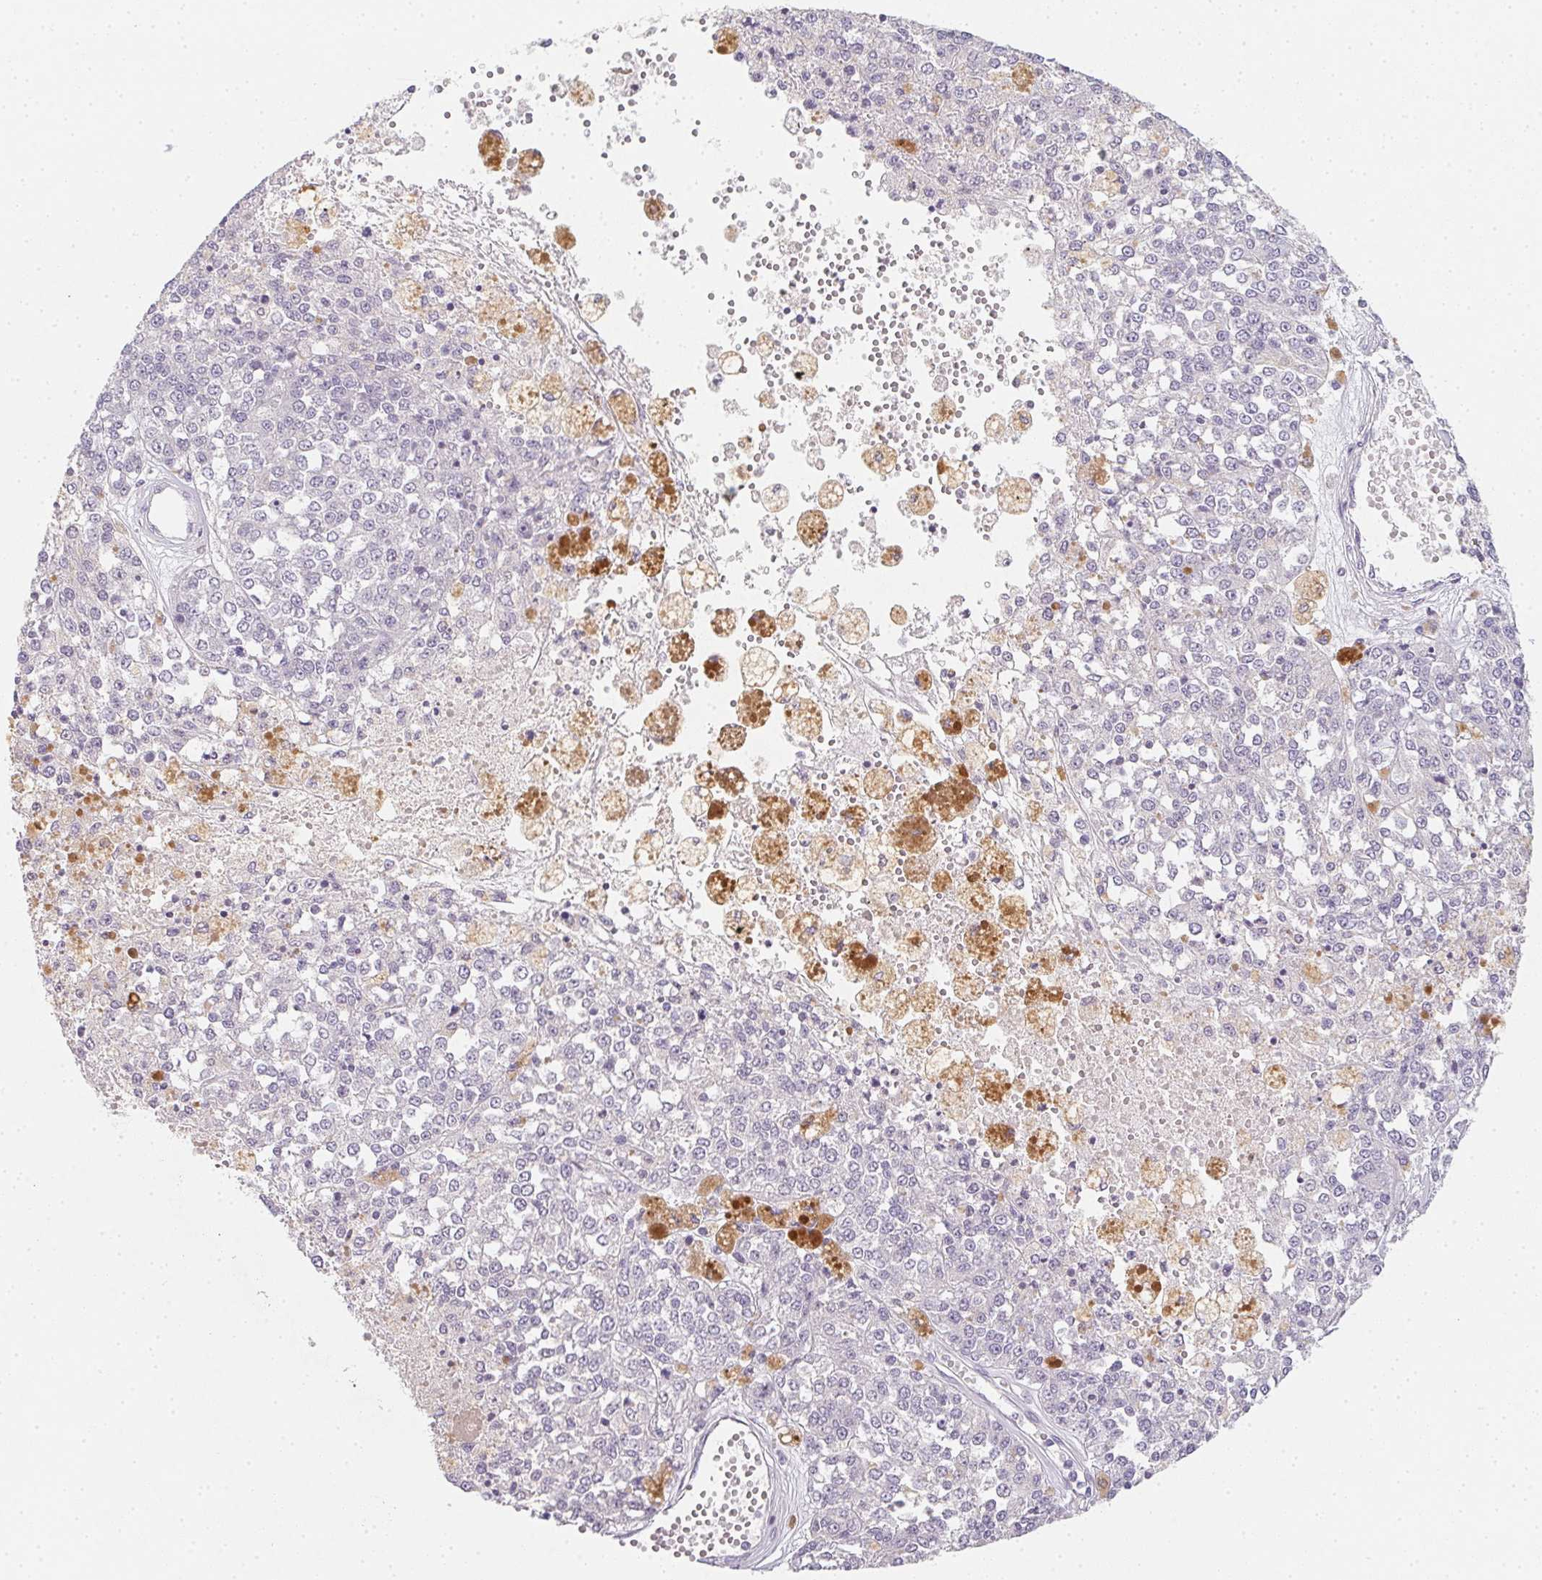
{"staining": {"intensity": "negative", "quantity": "none", "location": "none"}, "tissue": "melanoma", "cell_type": "Tumor cells", "image_type": "cancer", "snomed": [{"axis": "morphology", "description": "Malignant melanoma, Metastatic site"}, {"axis": "topography", "description": "Lymph node"}], "caption": "A photomicrograph of human melanoma is negative for staining in tumor cells.", "gene": "ZBBX", "patient": {"sex": "female", "age": 64}}